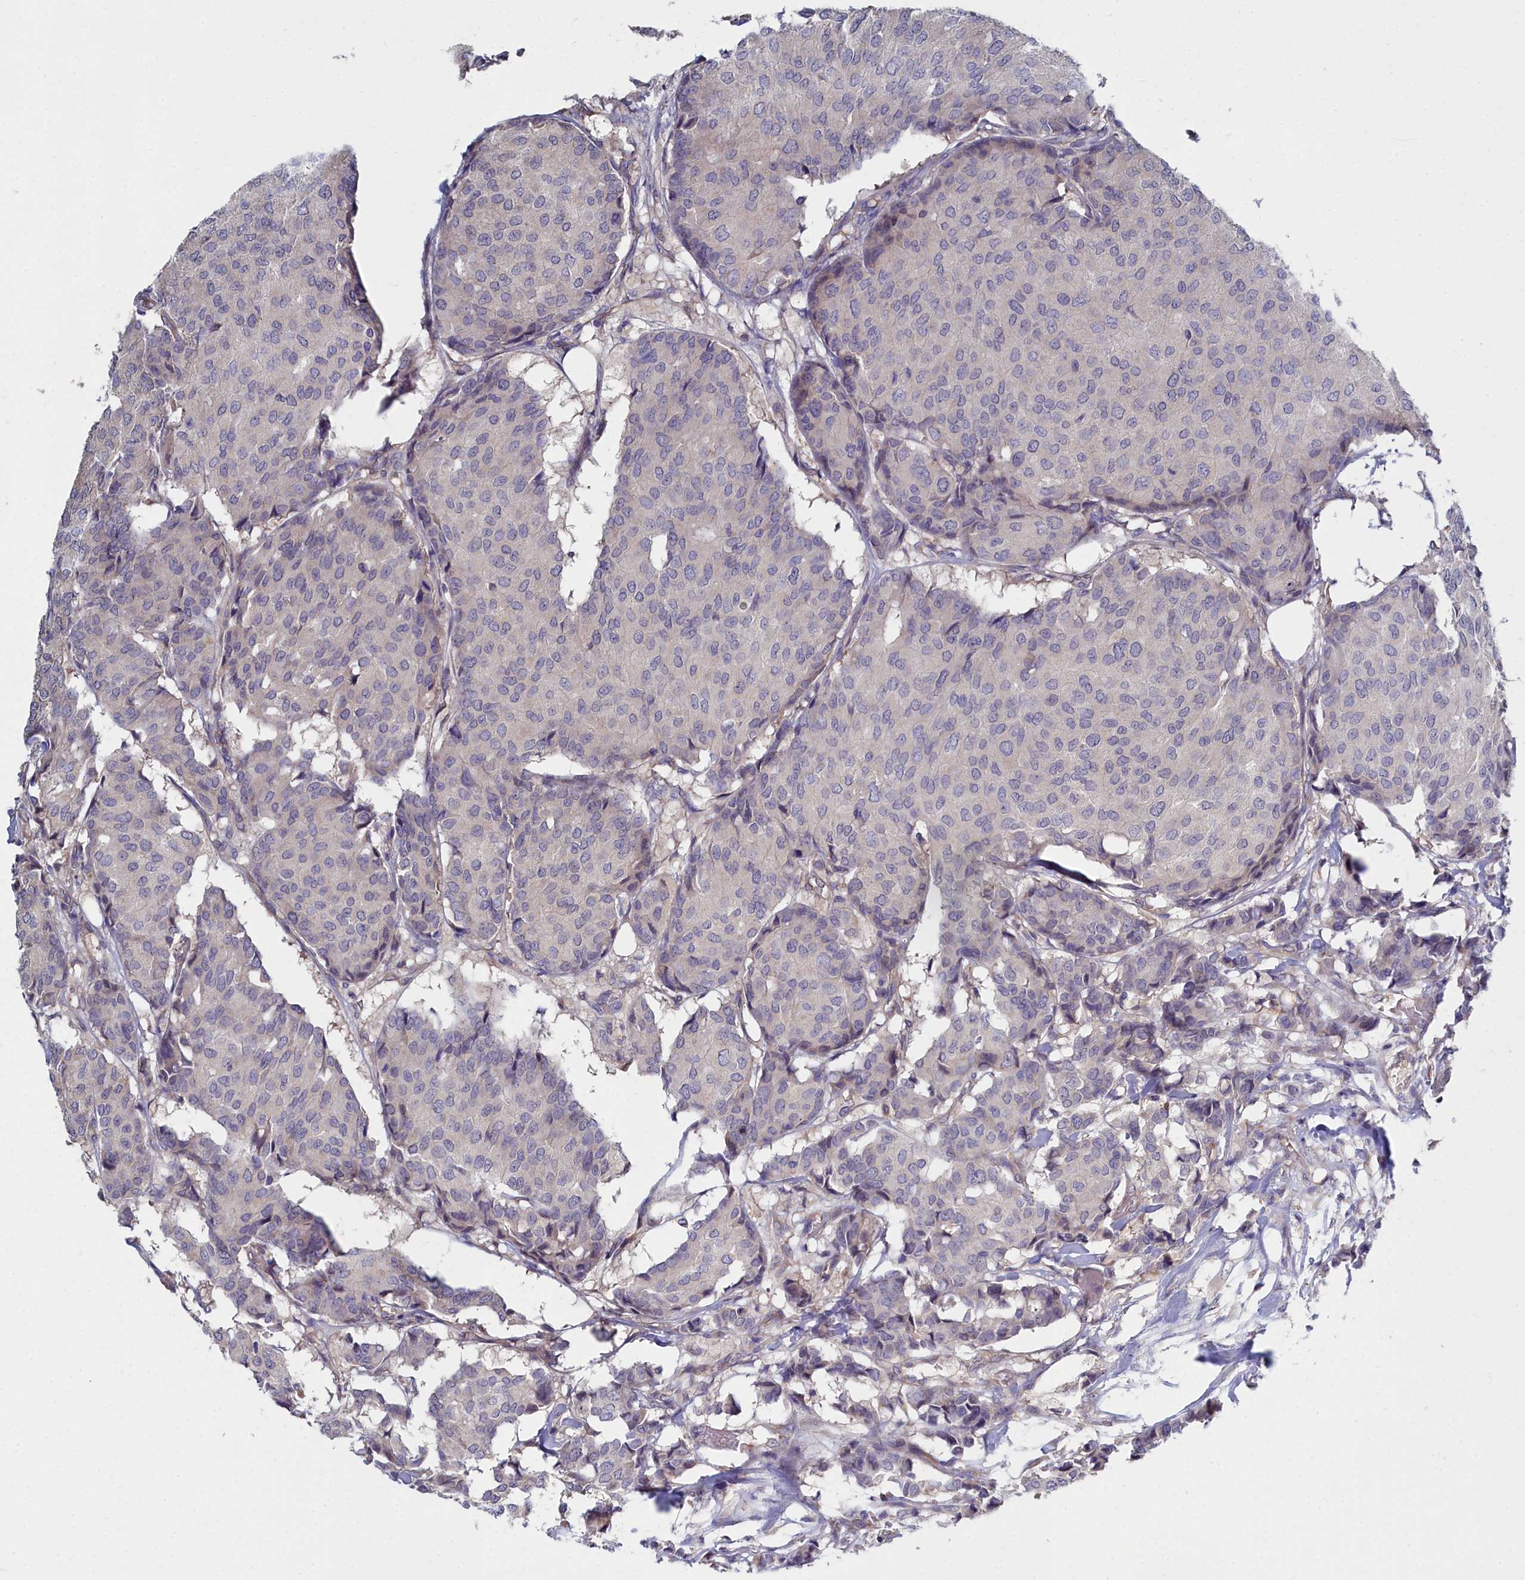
{"staining": {"intensity": "negative", "quantity": "none", "location": "none"}, "tissue": "breast cancer", "cell_type": "Tumor cells", "image_type": "cancer", "snomed": [{"axis": "morphology", "description": "Duct carcinoma"}, {"axis": "topography", "description": "Breast"}], "caption": "Micrograph shows no significant protein positivity in tumor cells of breast cancer. (DAB (3,3'-diaminobenzidine) immunohistochemistry (IHC), high magnification).", "gene": "RDX", "patient": {"sex": "female", "age": 75}}